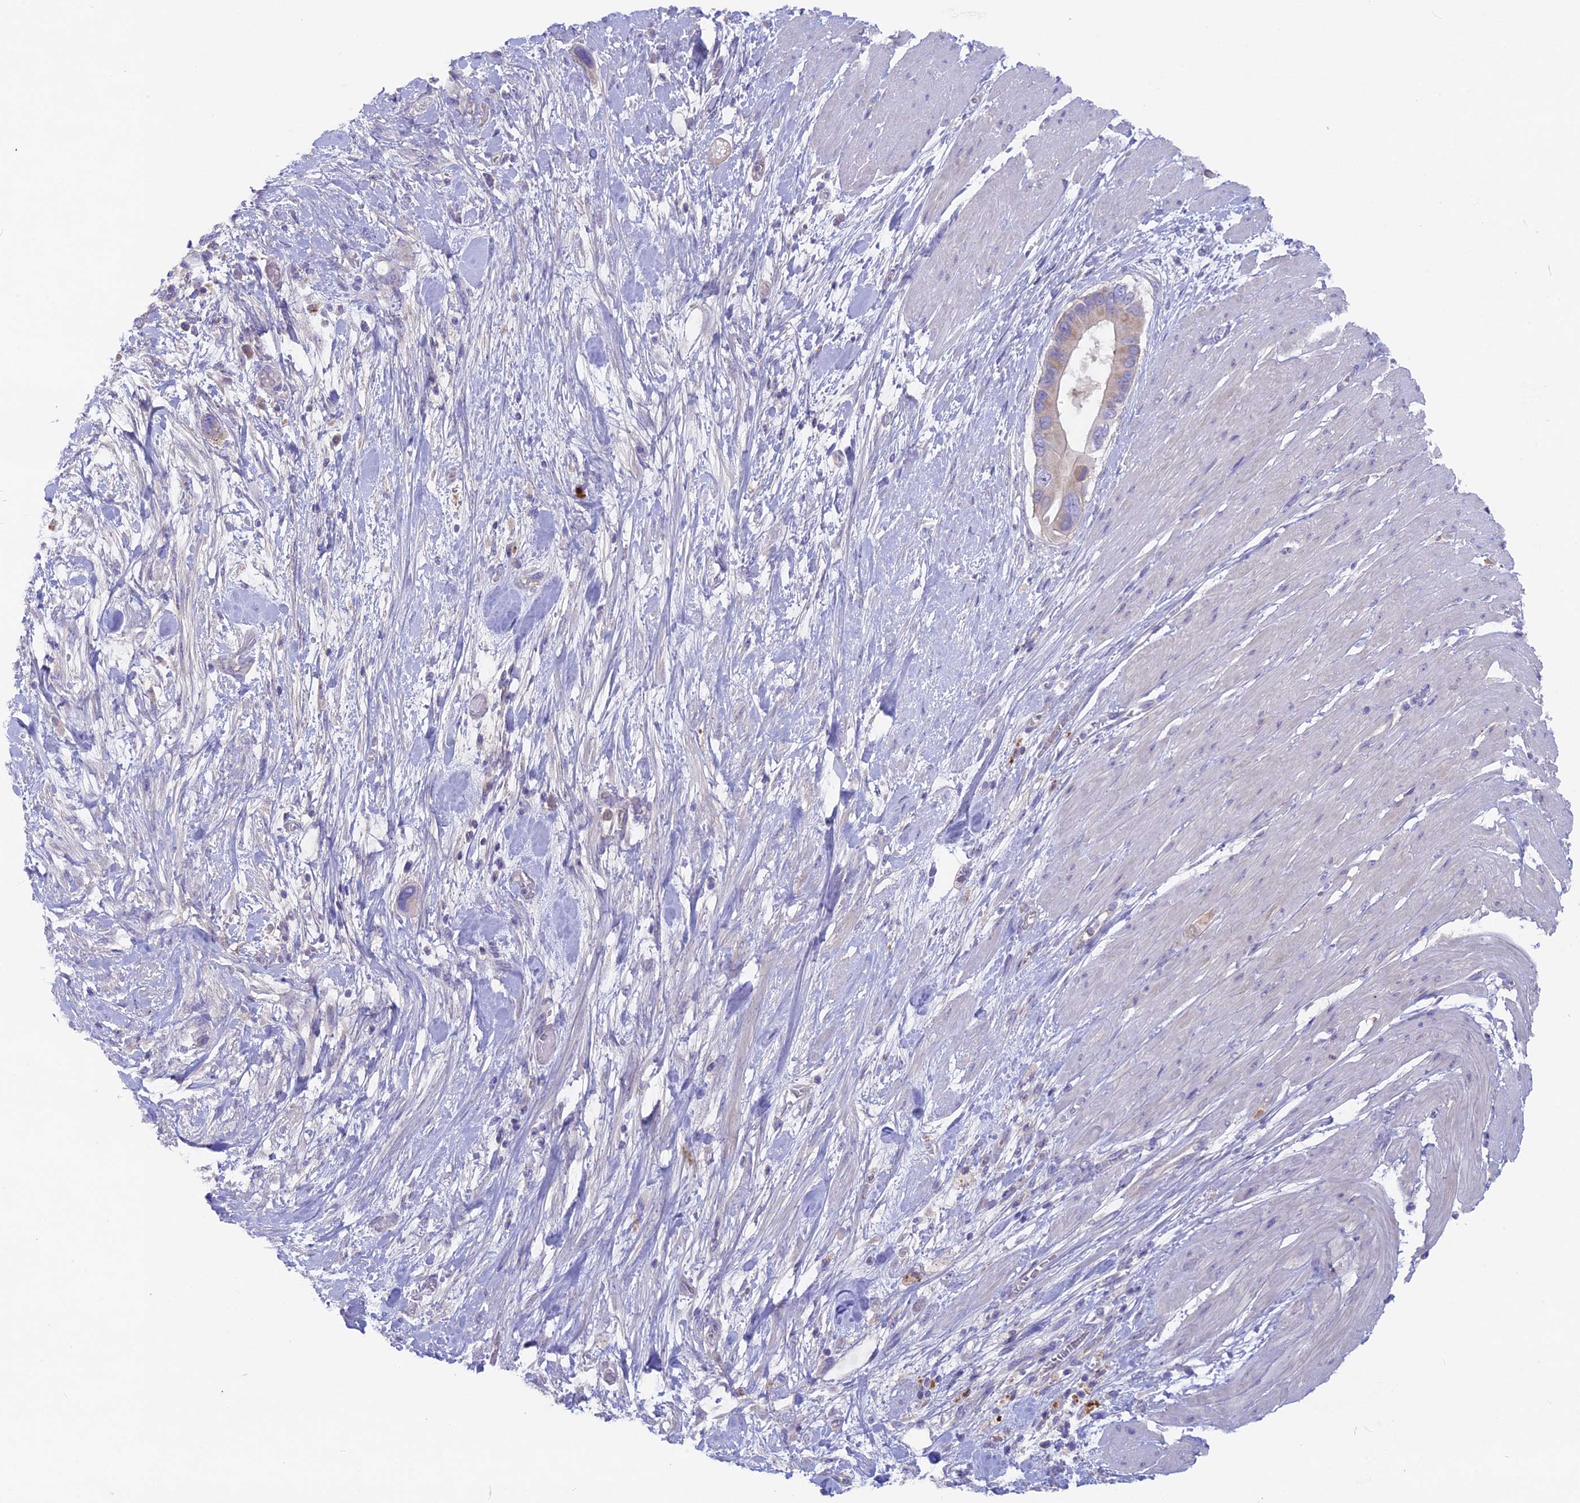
{"staining": {"intensity": "weak", "quantity": "<25%", "location": "cytoplasmic/membranous"}, "tissue": "pancreatic cancer", "cell_type": "Tumor cells", "image_type": "cancer", "snomed": [{"axis": "morphology", "description": "Adenocarcinoma, NOS"}, {"axis": "topography", "description": "Pancreas"}], "caption": "Tumor cells show no significant staining in pancreatic cancer (adenocarcinoma).", "gene": "PZP", "patient": {"sex": "male", "age": 68}}